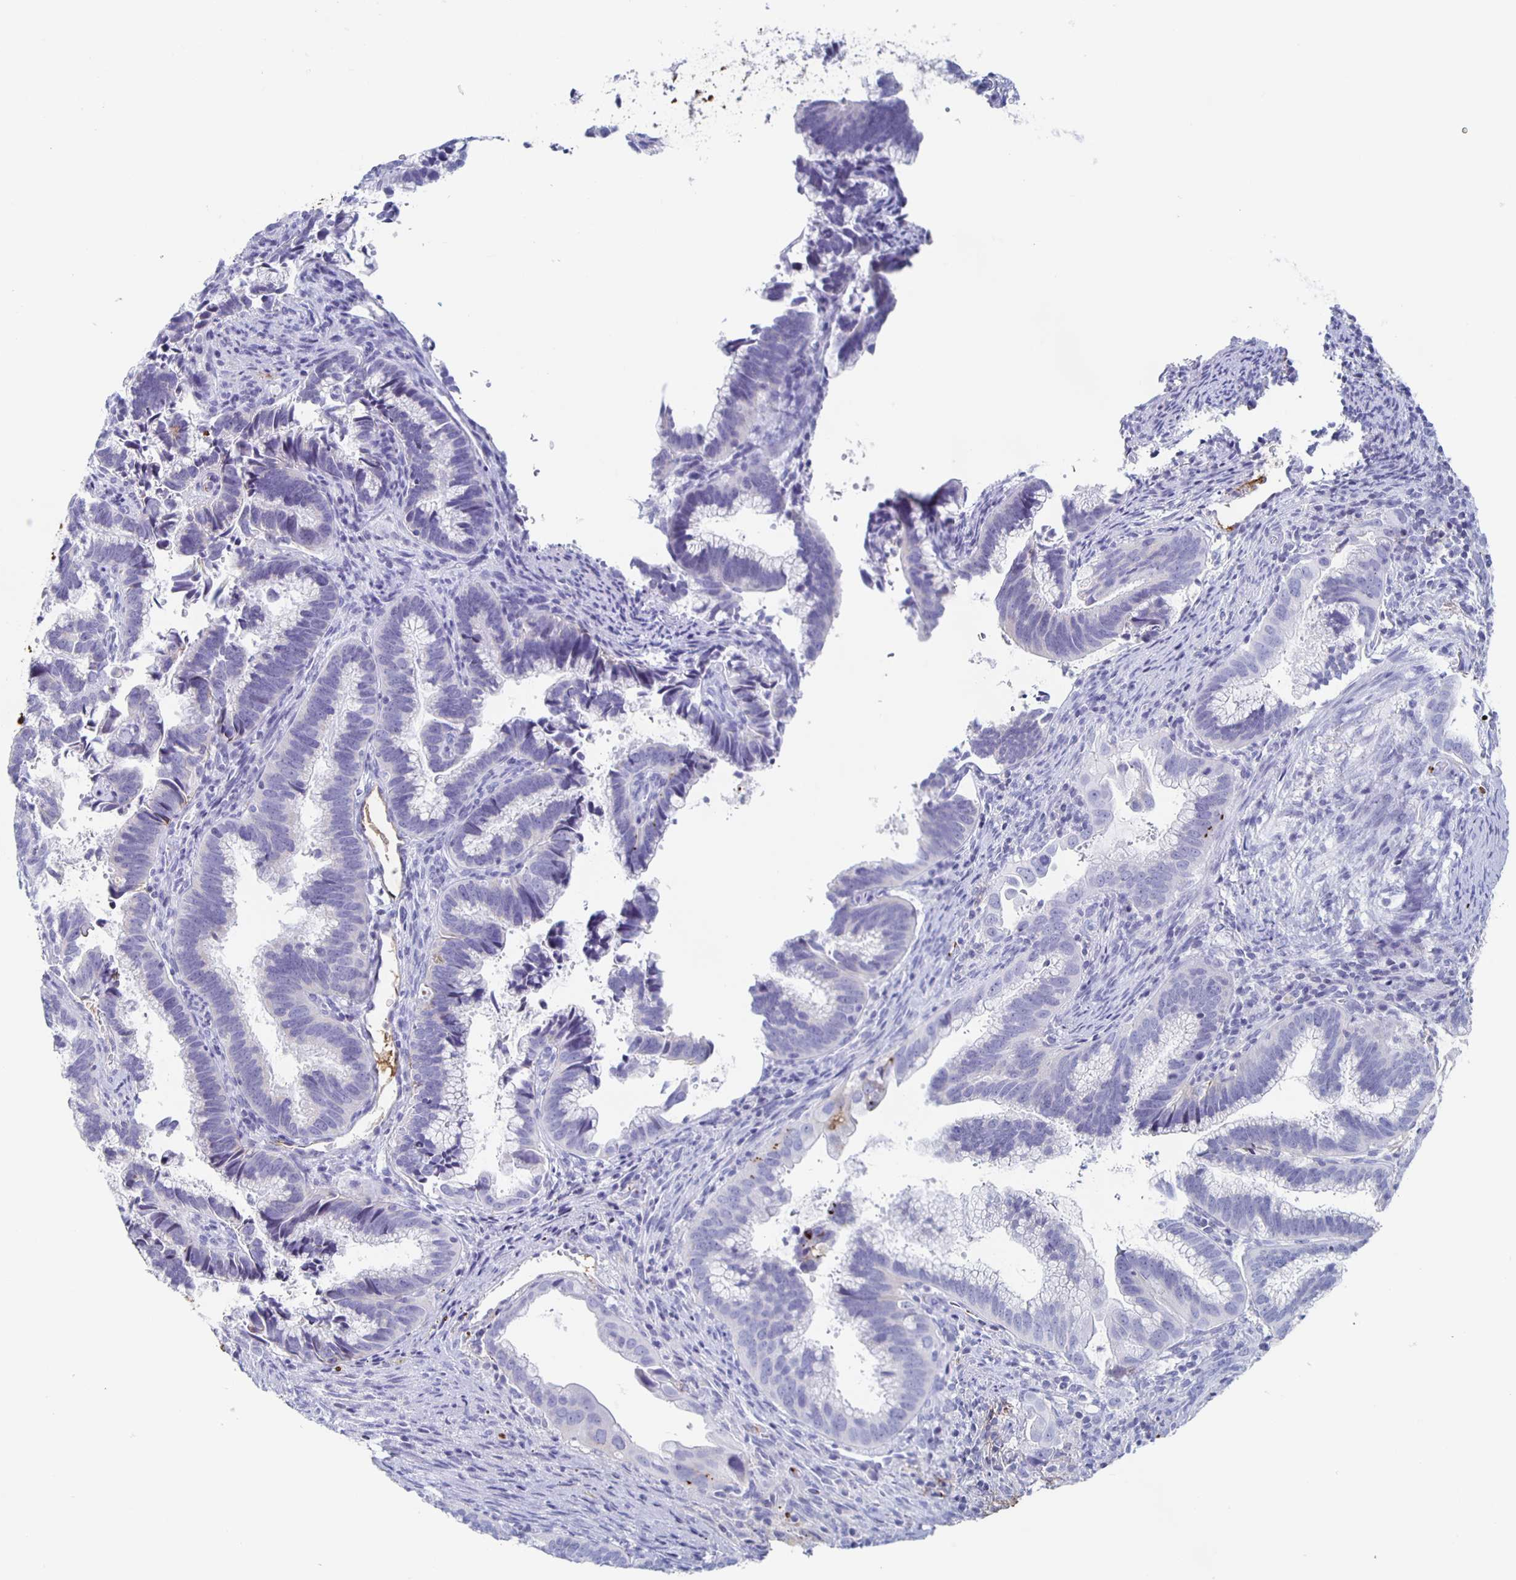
{"staining": {"intensity": "negative", "quantity": "none", "location": "none"}, "tissue": "cervical cancer", "cell_type": "Tumor cells", "image_type": "cancer", "snomed": [{"axis": "morphology", "description": "Adenocarcinoma, NOS"}, {"axis": "topography", "description": "Cervix"}], "caption": "There is no significant staining in tumor cells of cervical cancer.", "gene": "FGA", "patient": {"sex": "female", "age": 61}}